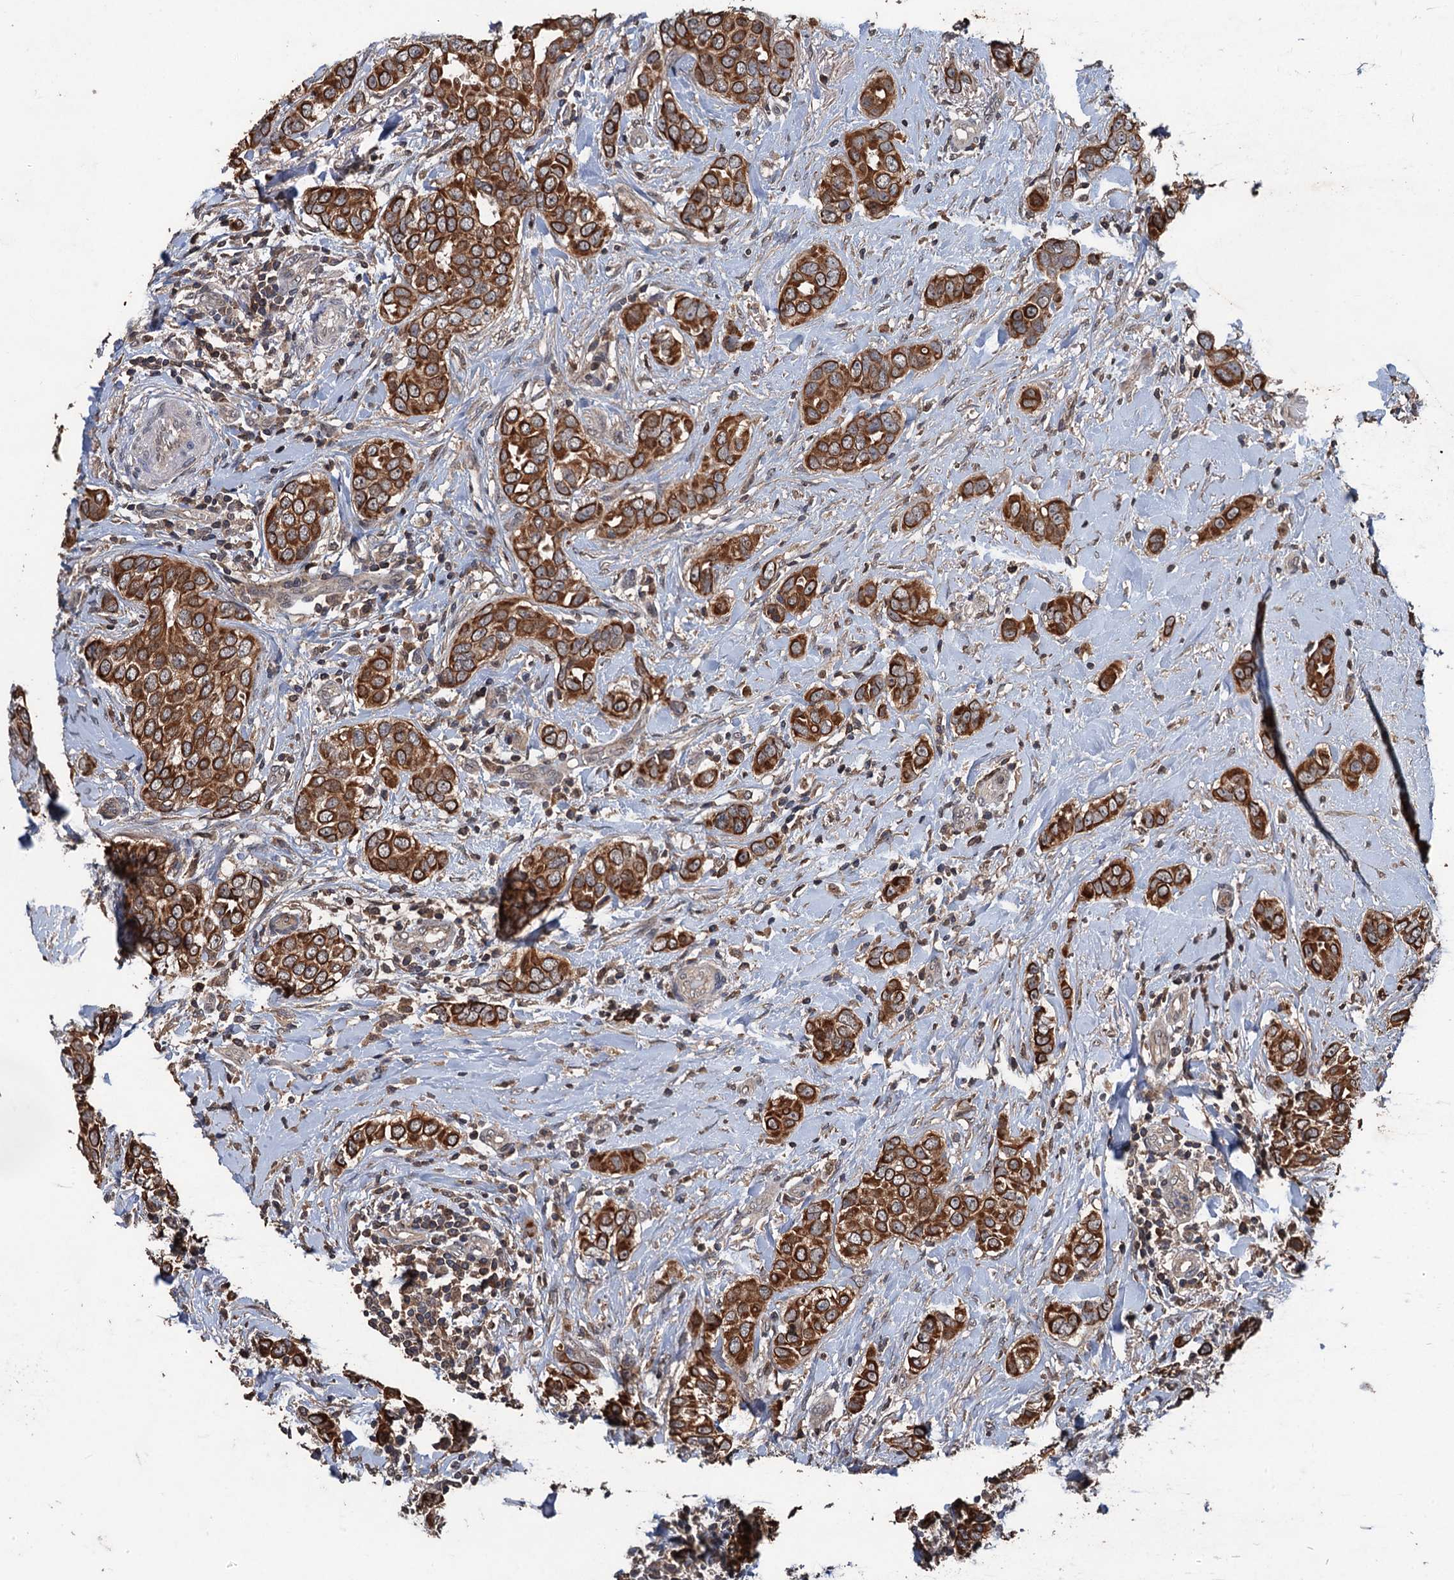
{"staining": {"intensity": "strong", "quantity": ">75%", "location": "cytoplasmic/membranous"}, "tissue": "breast cancer", "cell_type": "Tumor cells", "image_type": "cancer", "snomed": [{"axis": "morphology", "description": "Lobular carcinoma"}, {"axis": "topography", "description": "Breast"}], "caption": "Brown immunohistochemical staining in human breast lobular carcinoma reveals strong cytoplasmic/membranous expression in approximately >75% of tumor cells.", "gene": "ZNF438", "patient": {"sex": "female", "age": 51}}